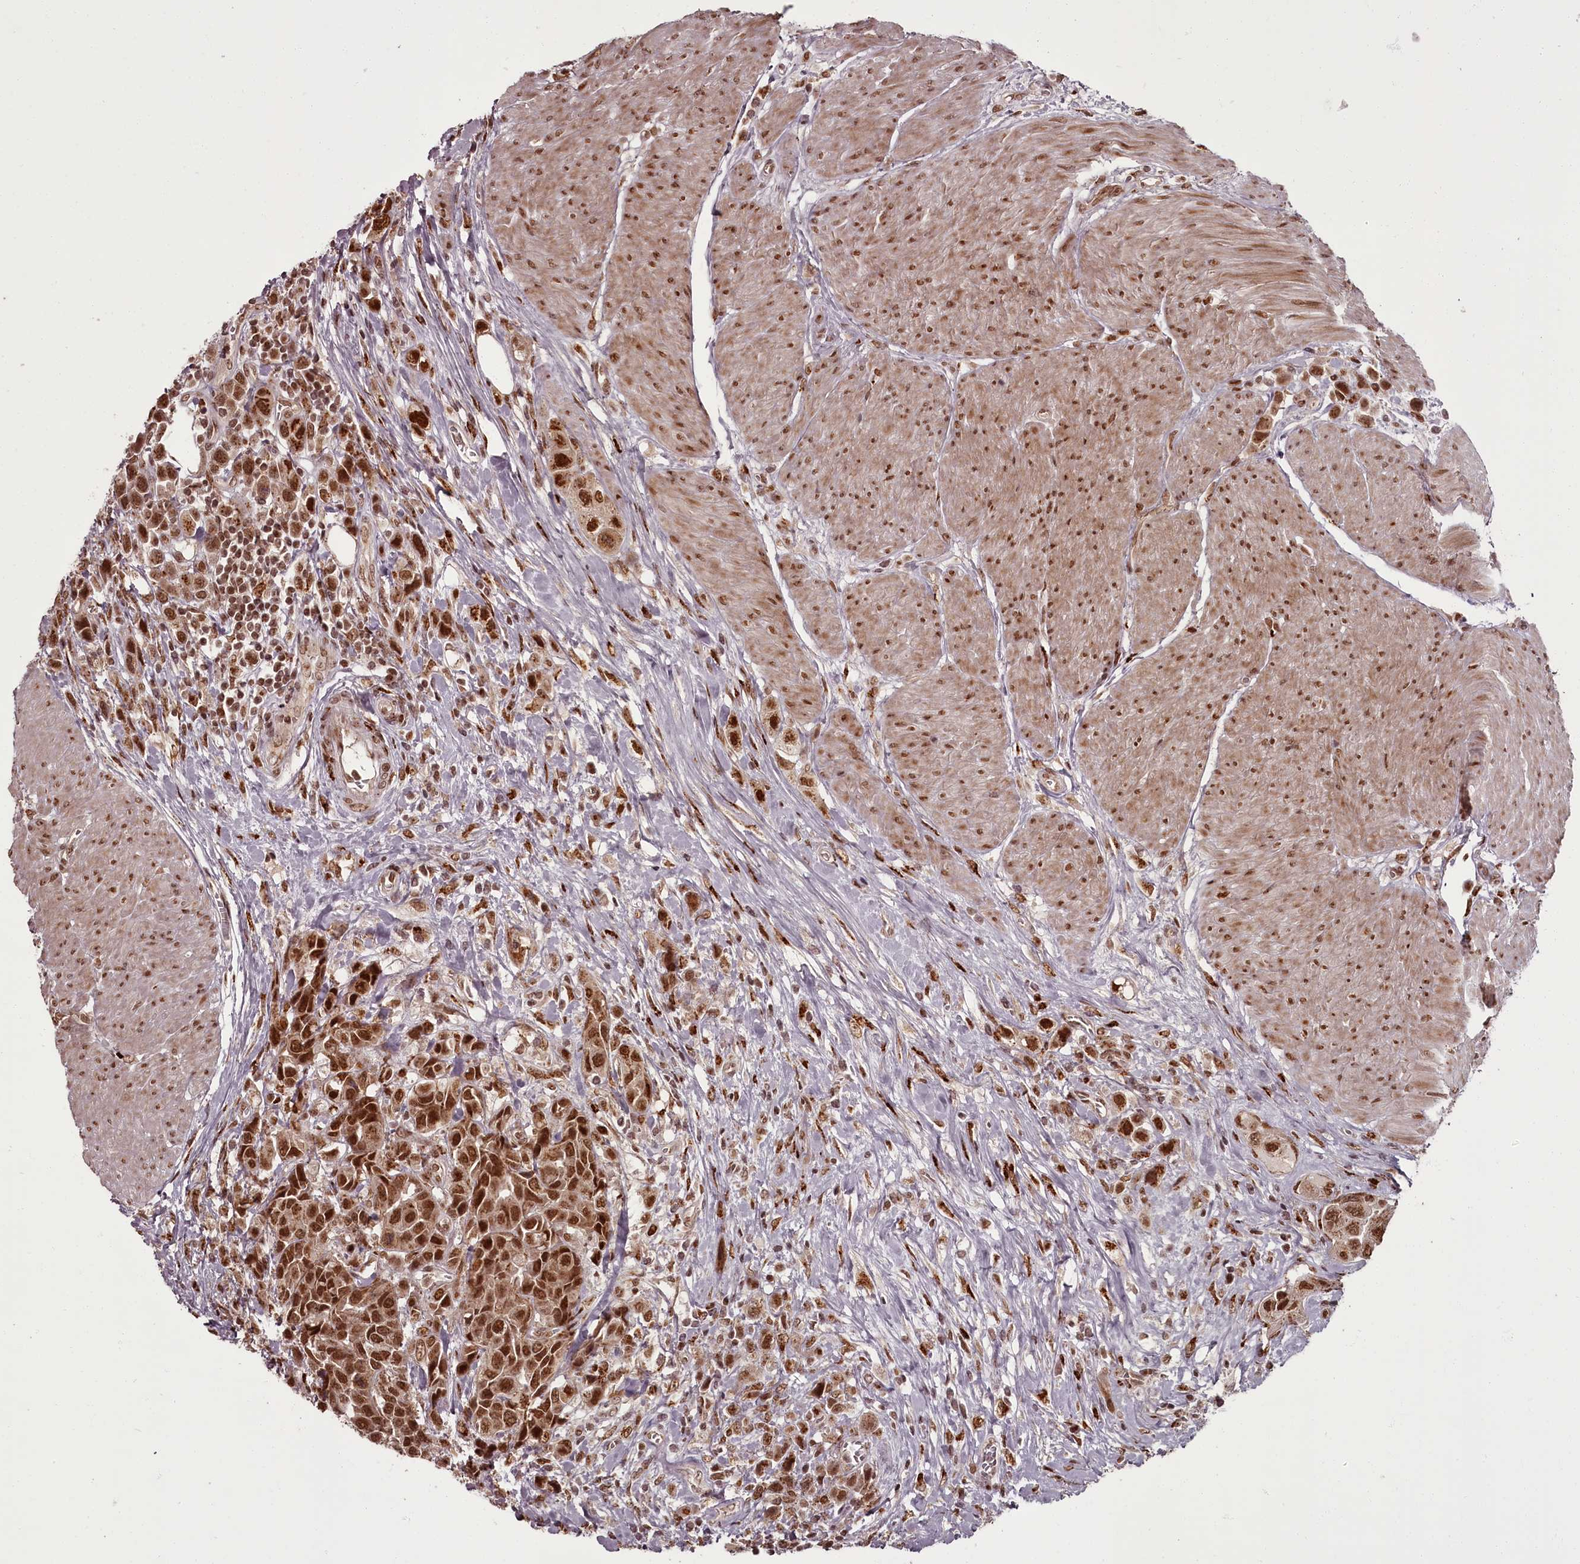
{"staining": {"intensity": "strong", "quantity": ">75%", "location": "nuclear"}, "tissue": "urothelial cancer", "cell_type": "Tumor cells", "image_type": "cancer", "snomed": [{"axis": "morphology", "description": "Urothelial carcinoma, High grade"}, {"axis": "topography", "description": "Urinary bladder"}], "caption": "An immunohistochemistry (IHC) photomicrograph of tumor tissue is shown. Protein staining in brown shows strong nuclear positivity in urothelial carcinoma (high-grade) within tumor cells.", "gene": "CEP83", "patient": {"sex": "male", "age": 50}}